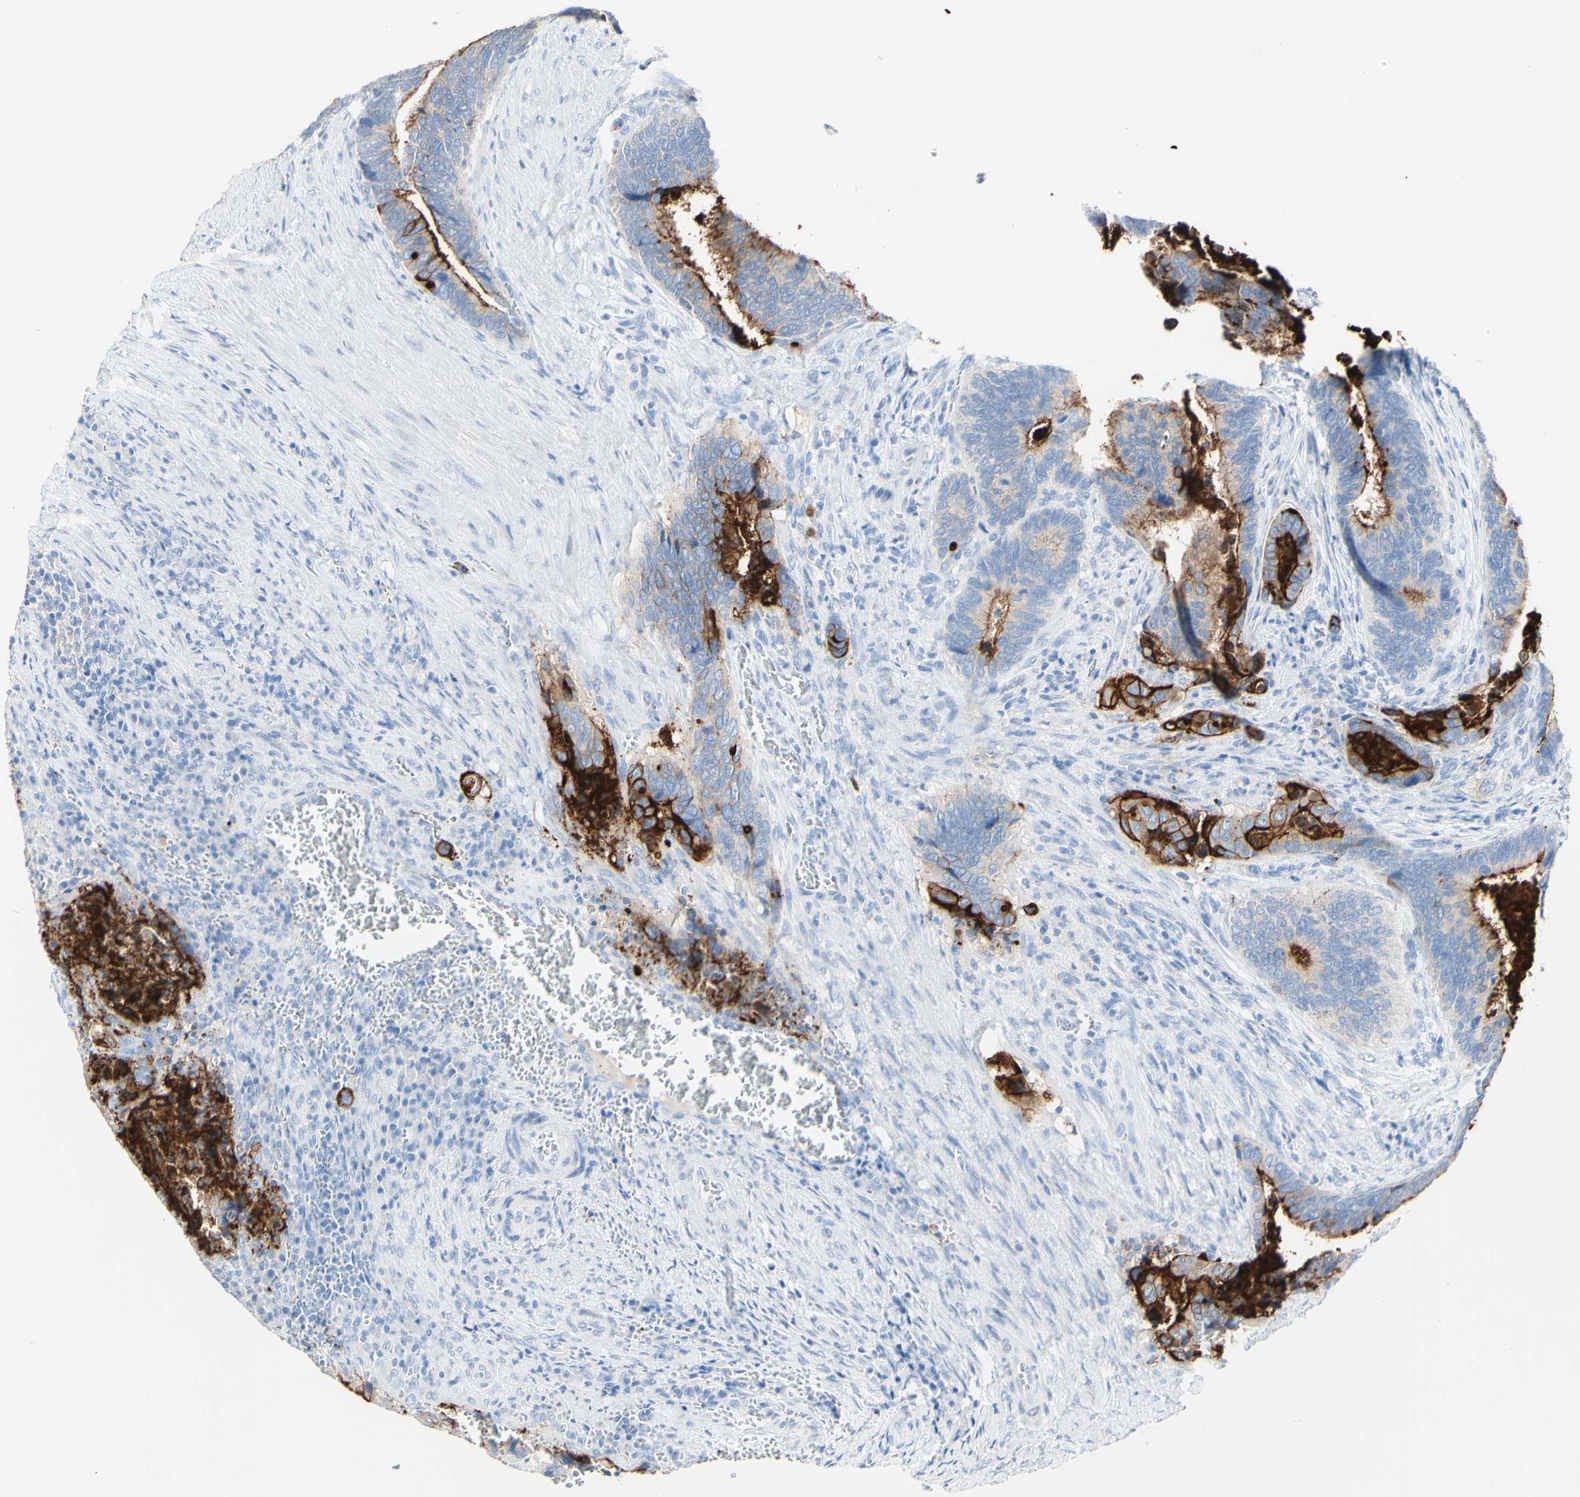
{"staining": {"intensity": "strong", "quantity": "25%-75%", "location": "cytoplasmic/membranous"}, "tissue": "colorectal cancer", "cell_type": "Tumor cells", "image_type": "cancer", "snomed": [{"axis": "morphology", "description": "Adenocarcinoma, NOS"}, {"axis": "topography", "description": "Colon"}], "caption": "This is an image of immunohistochemistry staining of colorectal cancer, which shows strong staining in the cytoplasmic/membranous of tumor cells.", "gene": "DSC2", "patient": {"sex": "male", "age": 72}}